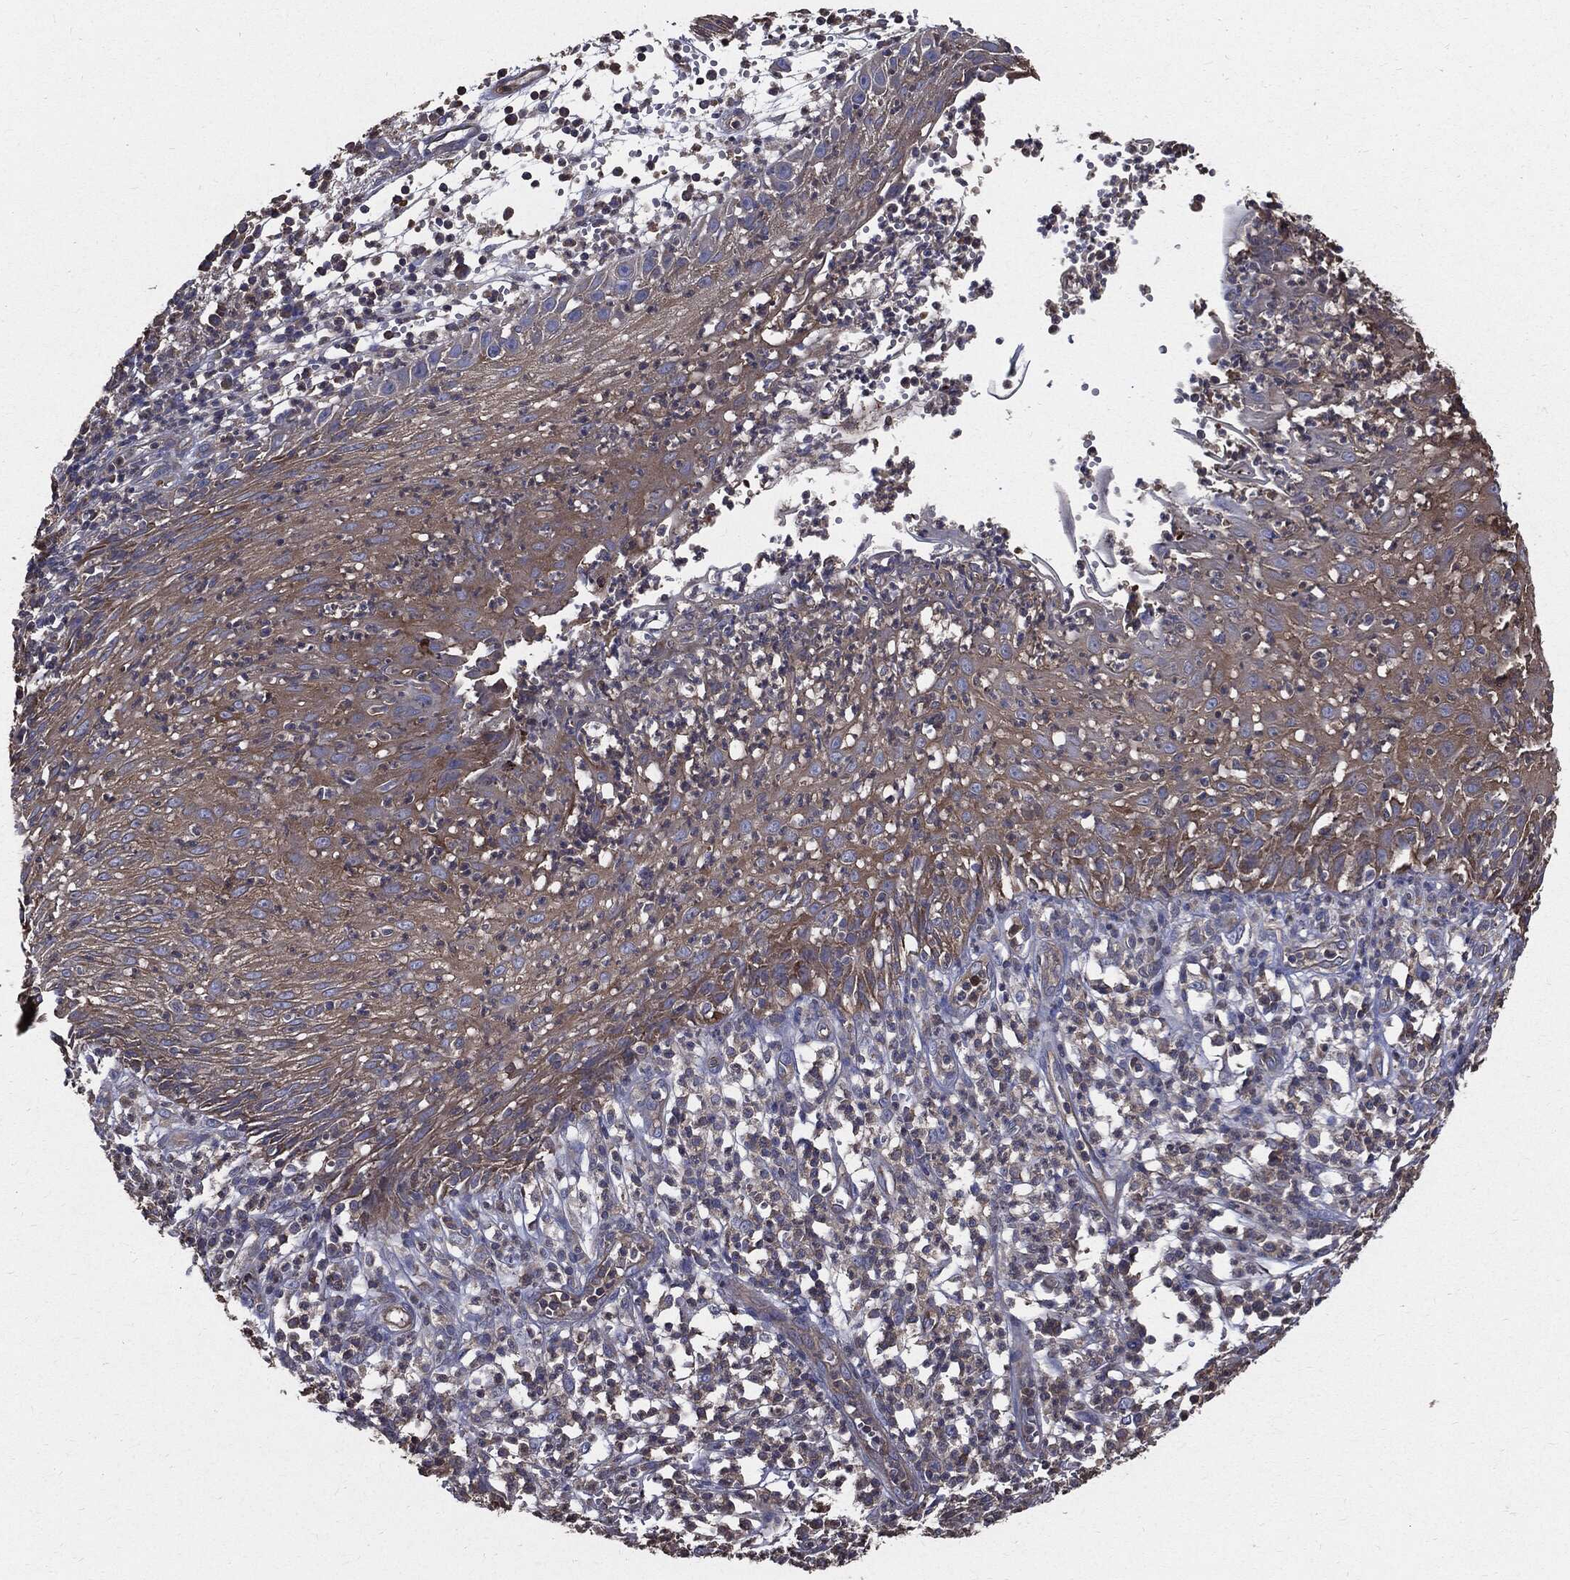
{"staining": {"intensity": "weak", "quantity": "25%-75%", "location": "cytoplasmic/membranous"}, "tissue": "skin cancer", "cell_type": "Tumor cells", "image_type": "cancer", "snomed": [{"axis": "morphology", "description": "Normal tissue, NOS"}, {"axis": "morphology", "description": "Squamous cell carcinoma, NOS"}, {"axis": "topography", "description": "Skin"}], "caption": "Weak cytoplasmic/membranous staining for a protein is appreciated in about 25%-75% of tumor cells of skin cancer using immunohistochemistry.", "gene": "PDCD6IP", "patient": {"sex": "male", "age": 79}}